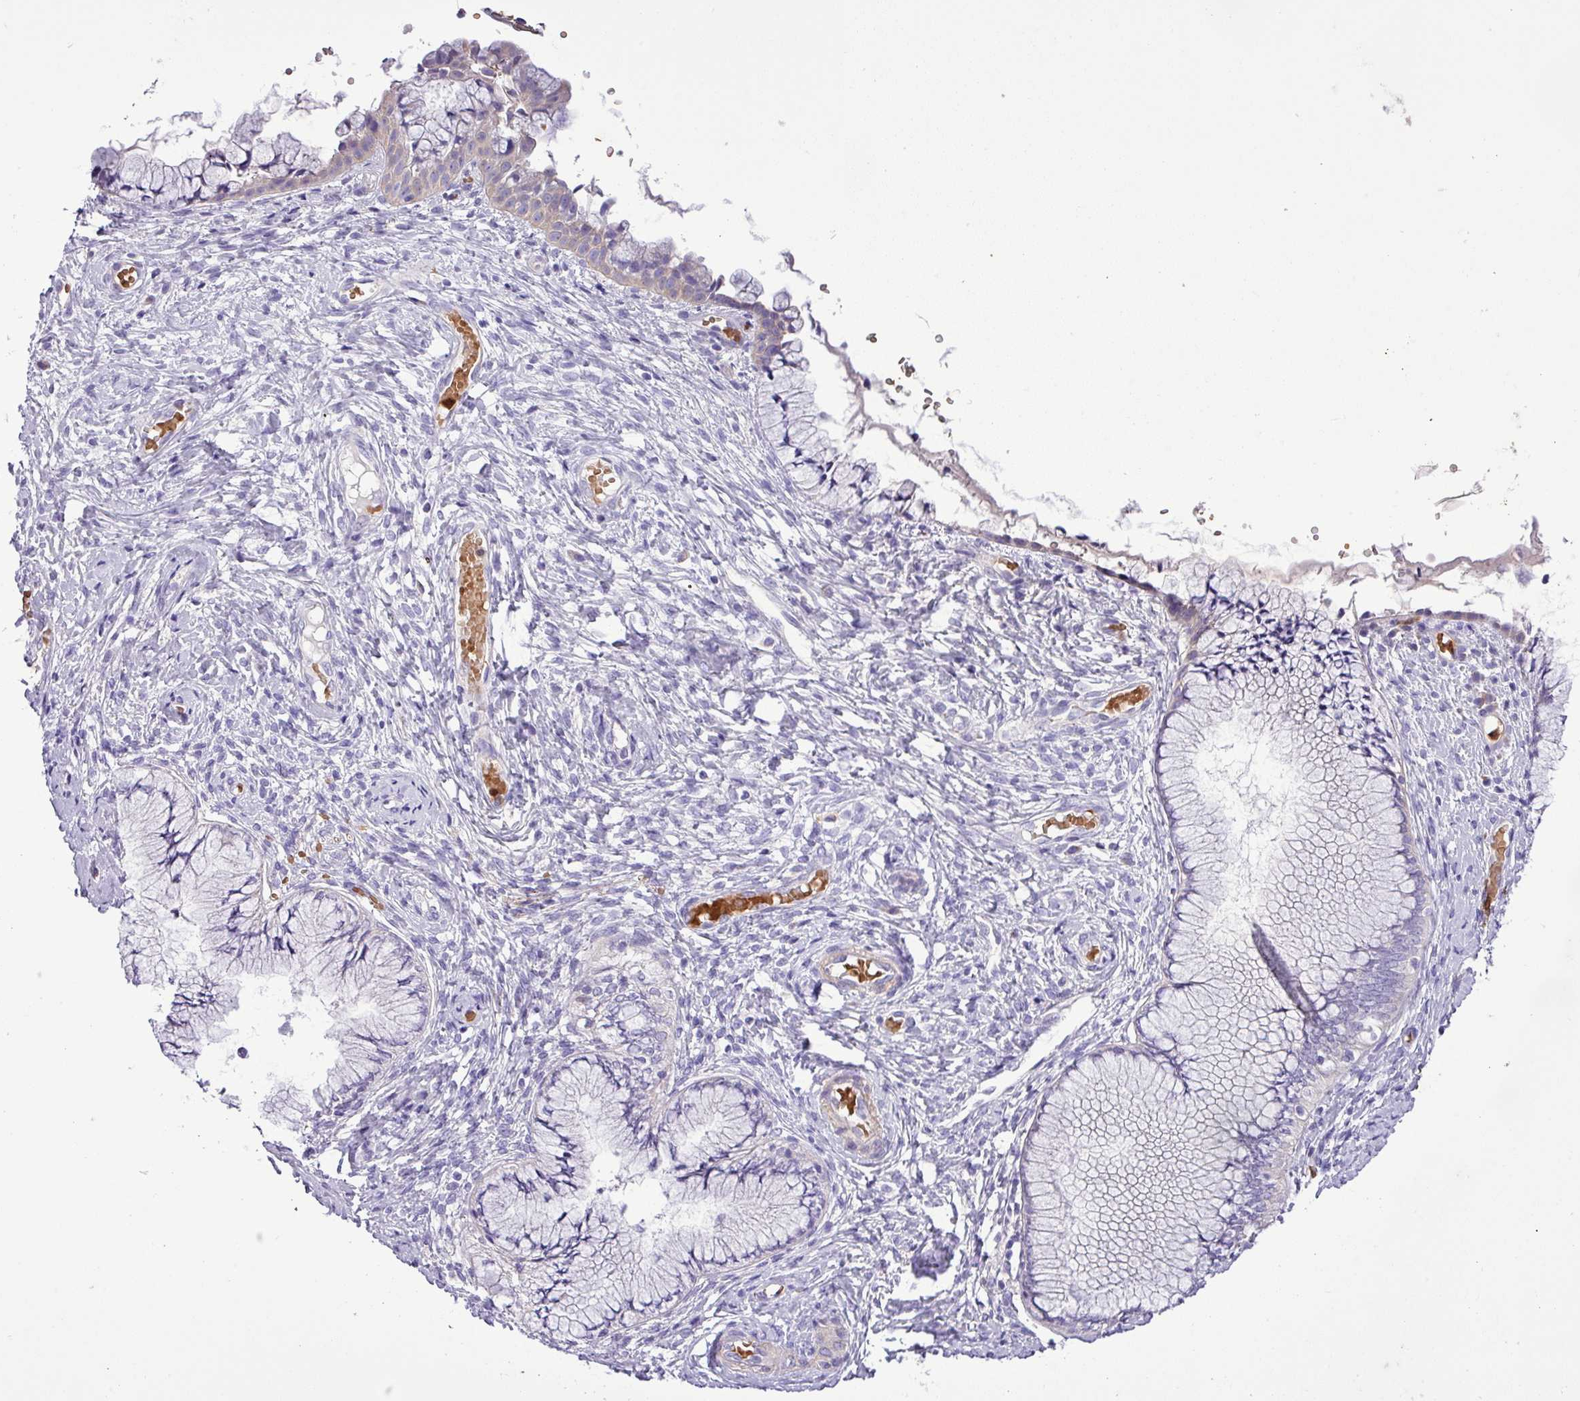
{"staining": {"intensity": "negative", "quantity": "none", "location": "none"}, "tissue": "cervix", "cell_type": "Glandular cells", "image_type": "normal", "snomed": [{"axis": "morphology", "description": "Normal tissue, NOS"}, {"axis": "topography", "description": "Cervix"}], "caption": "An image of human cervix is negative for staining in glandular cells. Brightfield microscopy of IHC stained with DAB (3,3'-diaminobenzidine) (brown) and hematoxylin (blue), captured at high magnification.", "gene": "MGAT4B", "patient": {"sex": "female", "age": 42}}